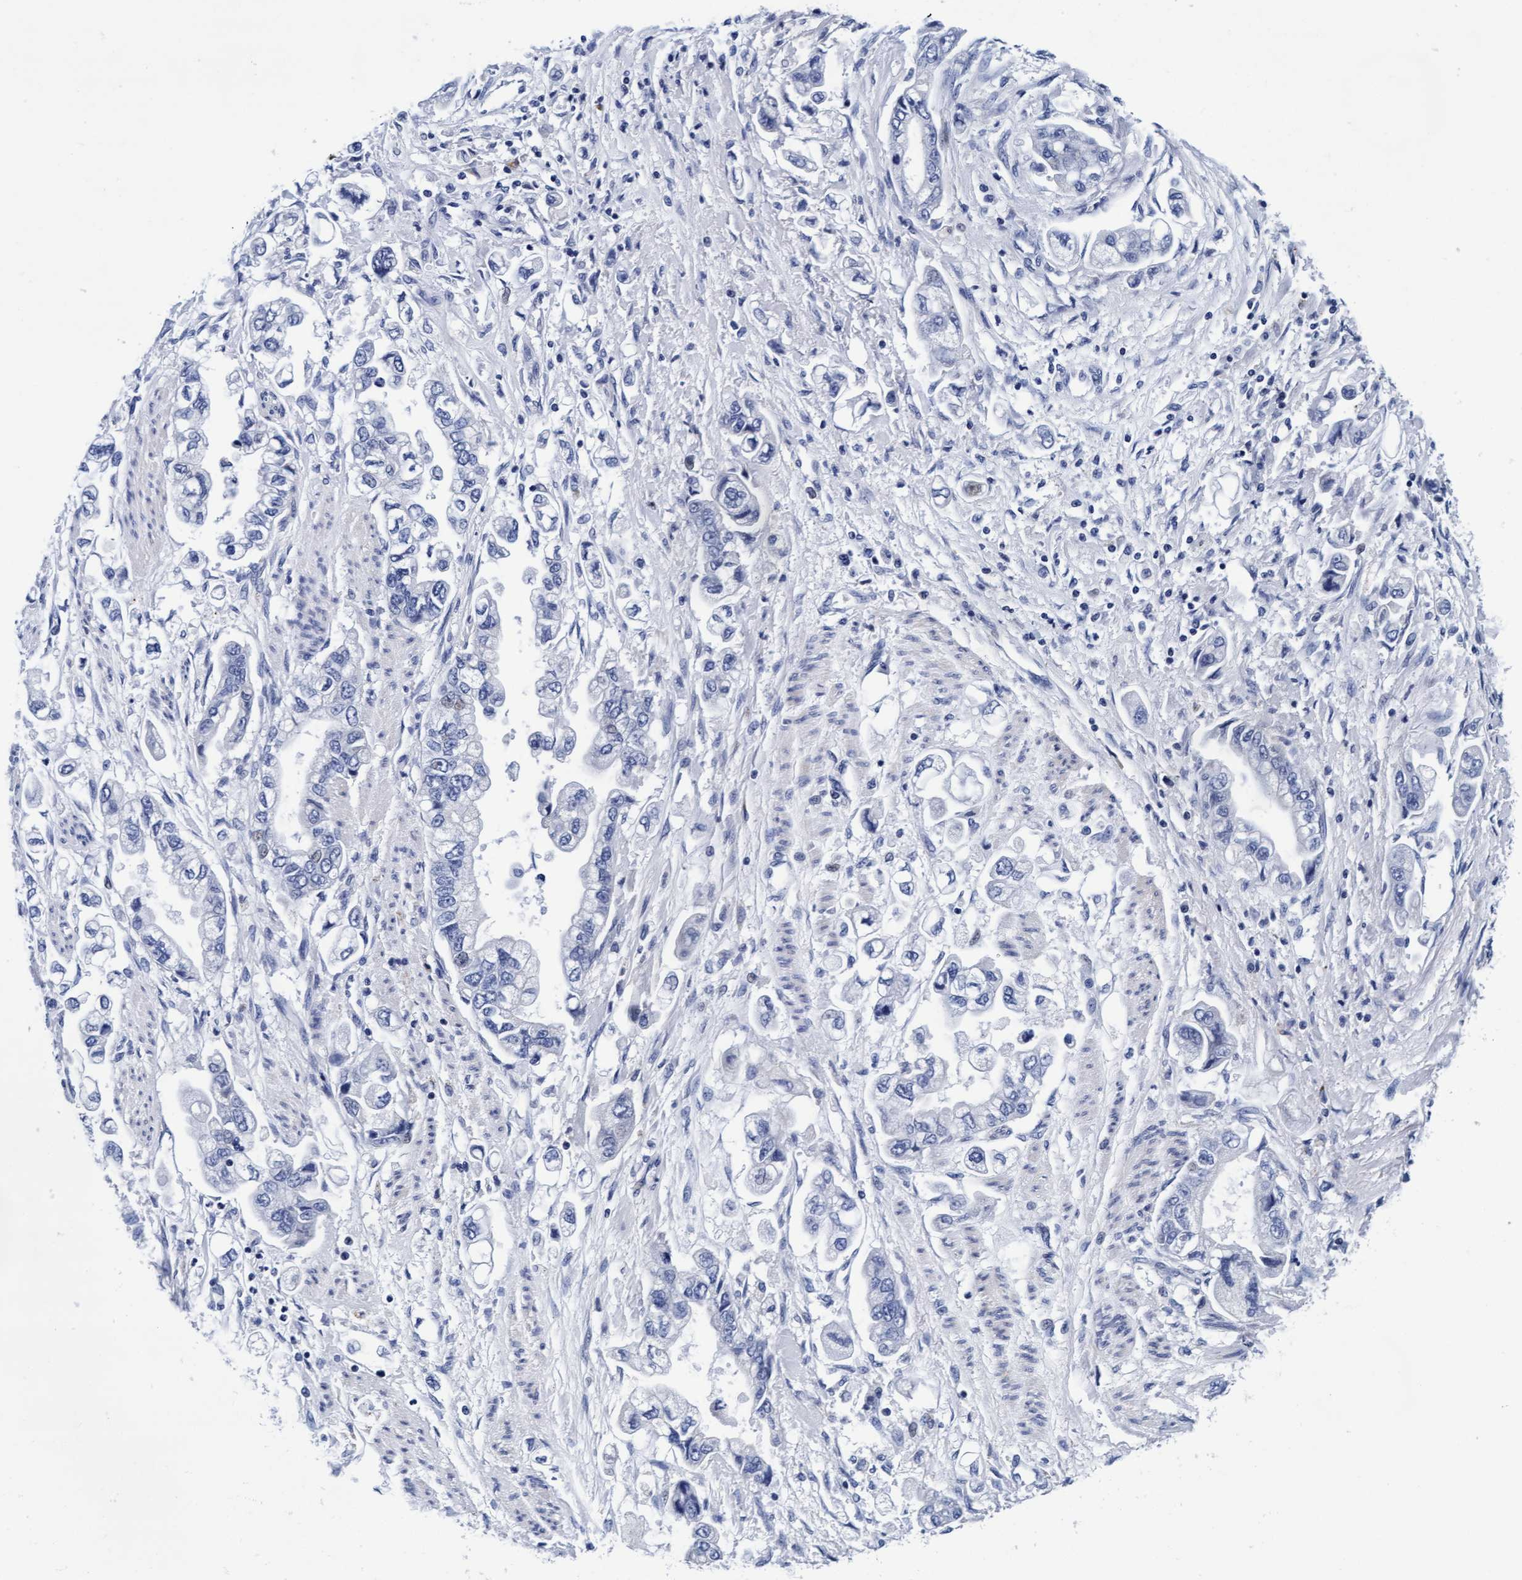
{"staining": {"intensity": "negative", "quantity": "none", "location": "none"}, "tissue": "stomach cancer", "cell_type": "Tumor cells", "image_type": "cancer", "snomed": [{"axis": "morphology", "description": "Normal tissue, NOS"}, {"axis": "morphology", "description": "Adenocarcinoma, NOS"}, {"axis": "topography", "description": "Stomach"}], "caption": "Tumor cells show no significant staining in stomach cancer. (Stains: DAB IHC with hematoxylin counter stain, Microscopy: brightfield microscopy at high magnification).", "gene": "ARSG", "patient": {"sex": "male", "age": 62}}